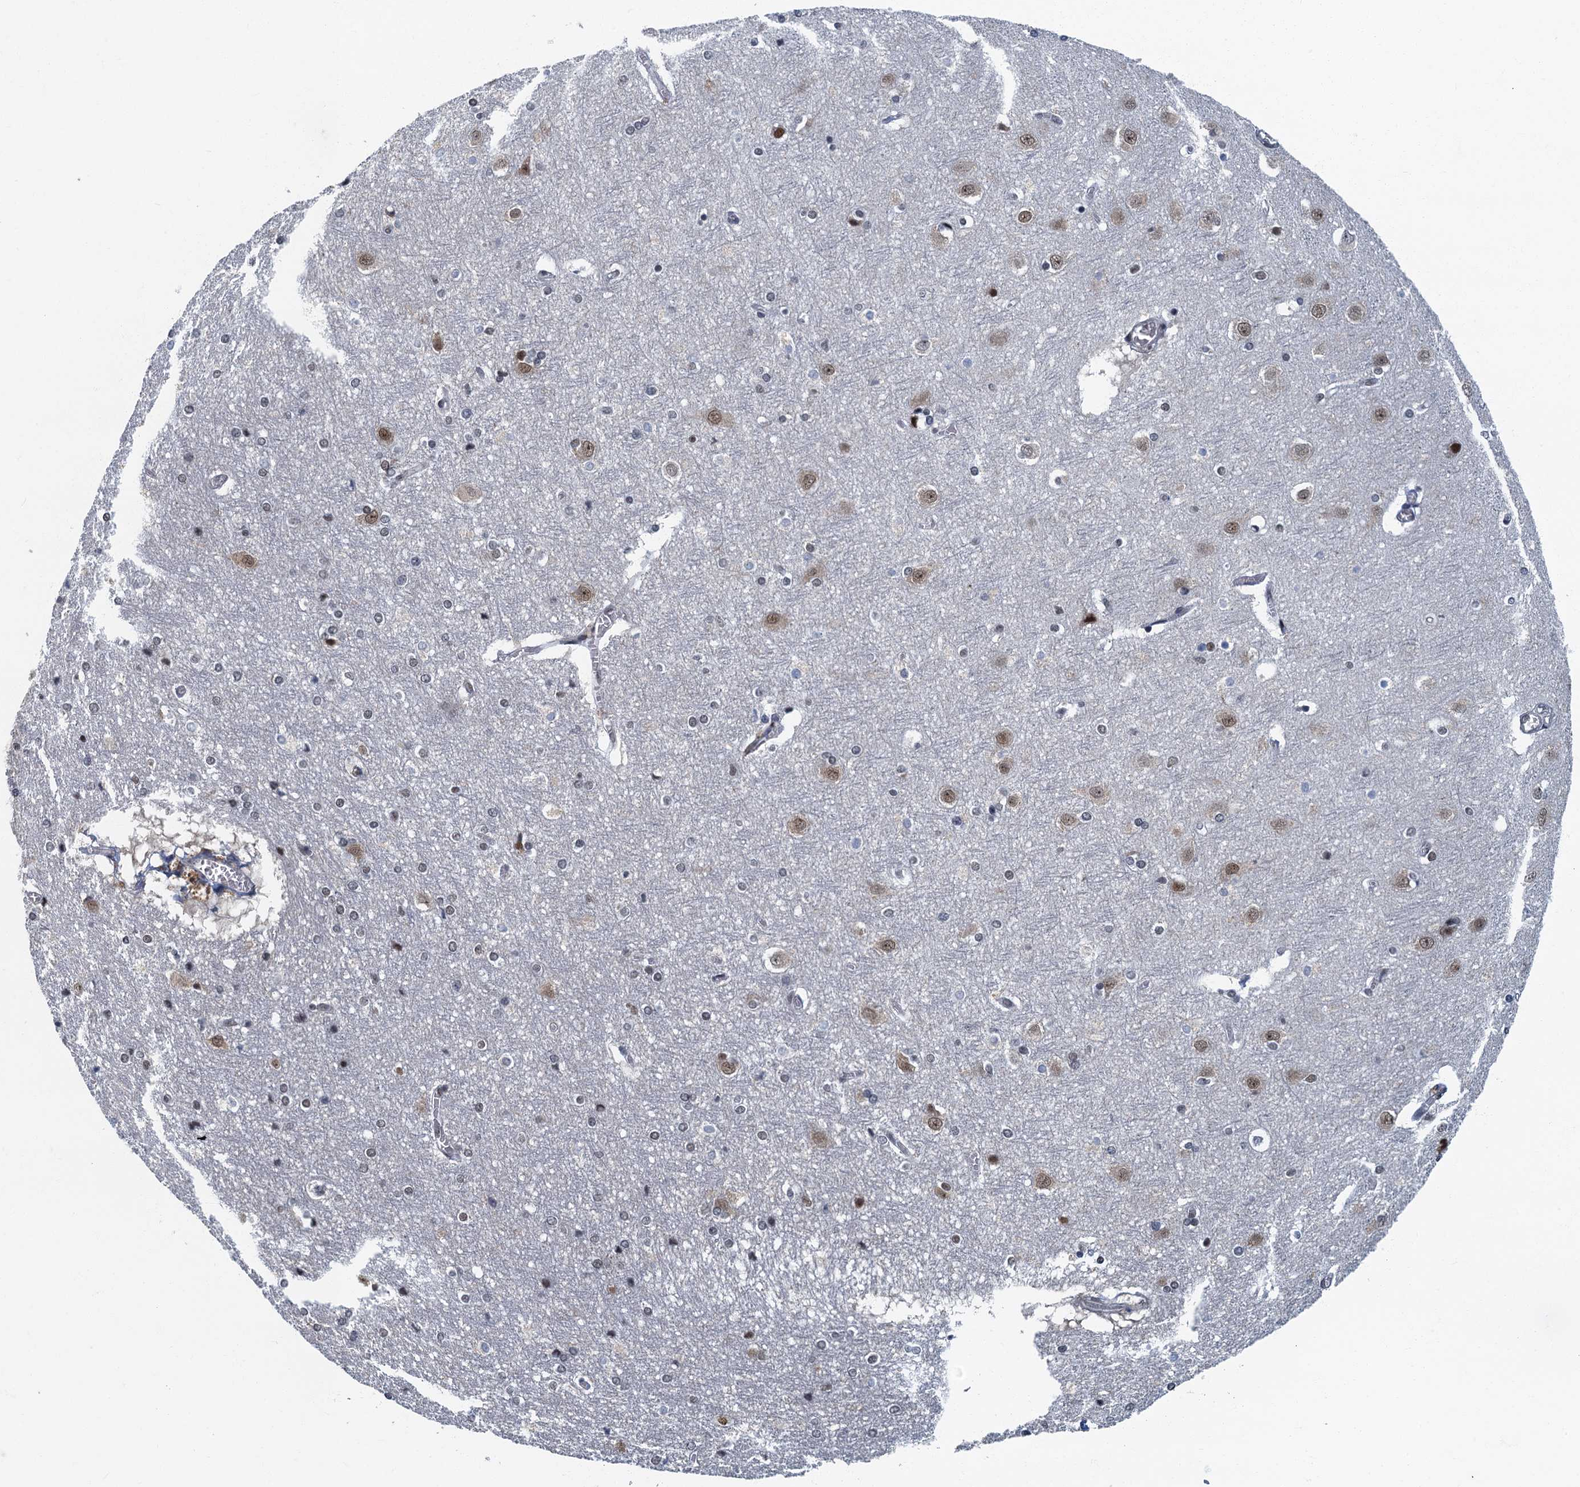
{"staining": {"intensity": "negative", "quantity": "none", "location": "none"}, "tissue": "cerebral cortex", "cell_type": "Endothelial cells", "image_type": "normal", "snomed": [{"axis": "morphology", "description": "Normal tissue, NOS"}, {"axis": "topography", "description": "Cerebral cortex"}], "caption": "The micrograph reveals no staining of endothelial cells in unremarkable cerebral cortex. (DAB (3,3'-diaminobenzidine) immunohistochemistry (IHC) with hematoxylin counter stain).", "gene": "GADL1", "patient": {"sex": "male", "age": 54}}